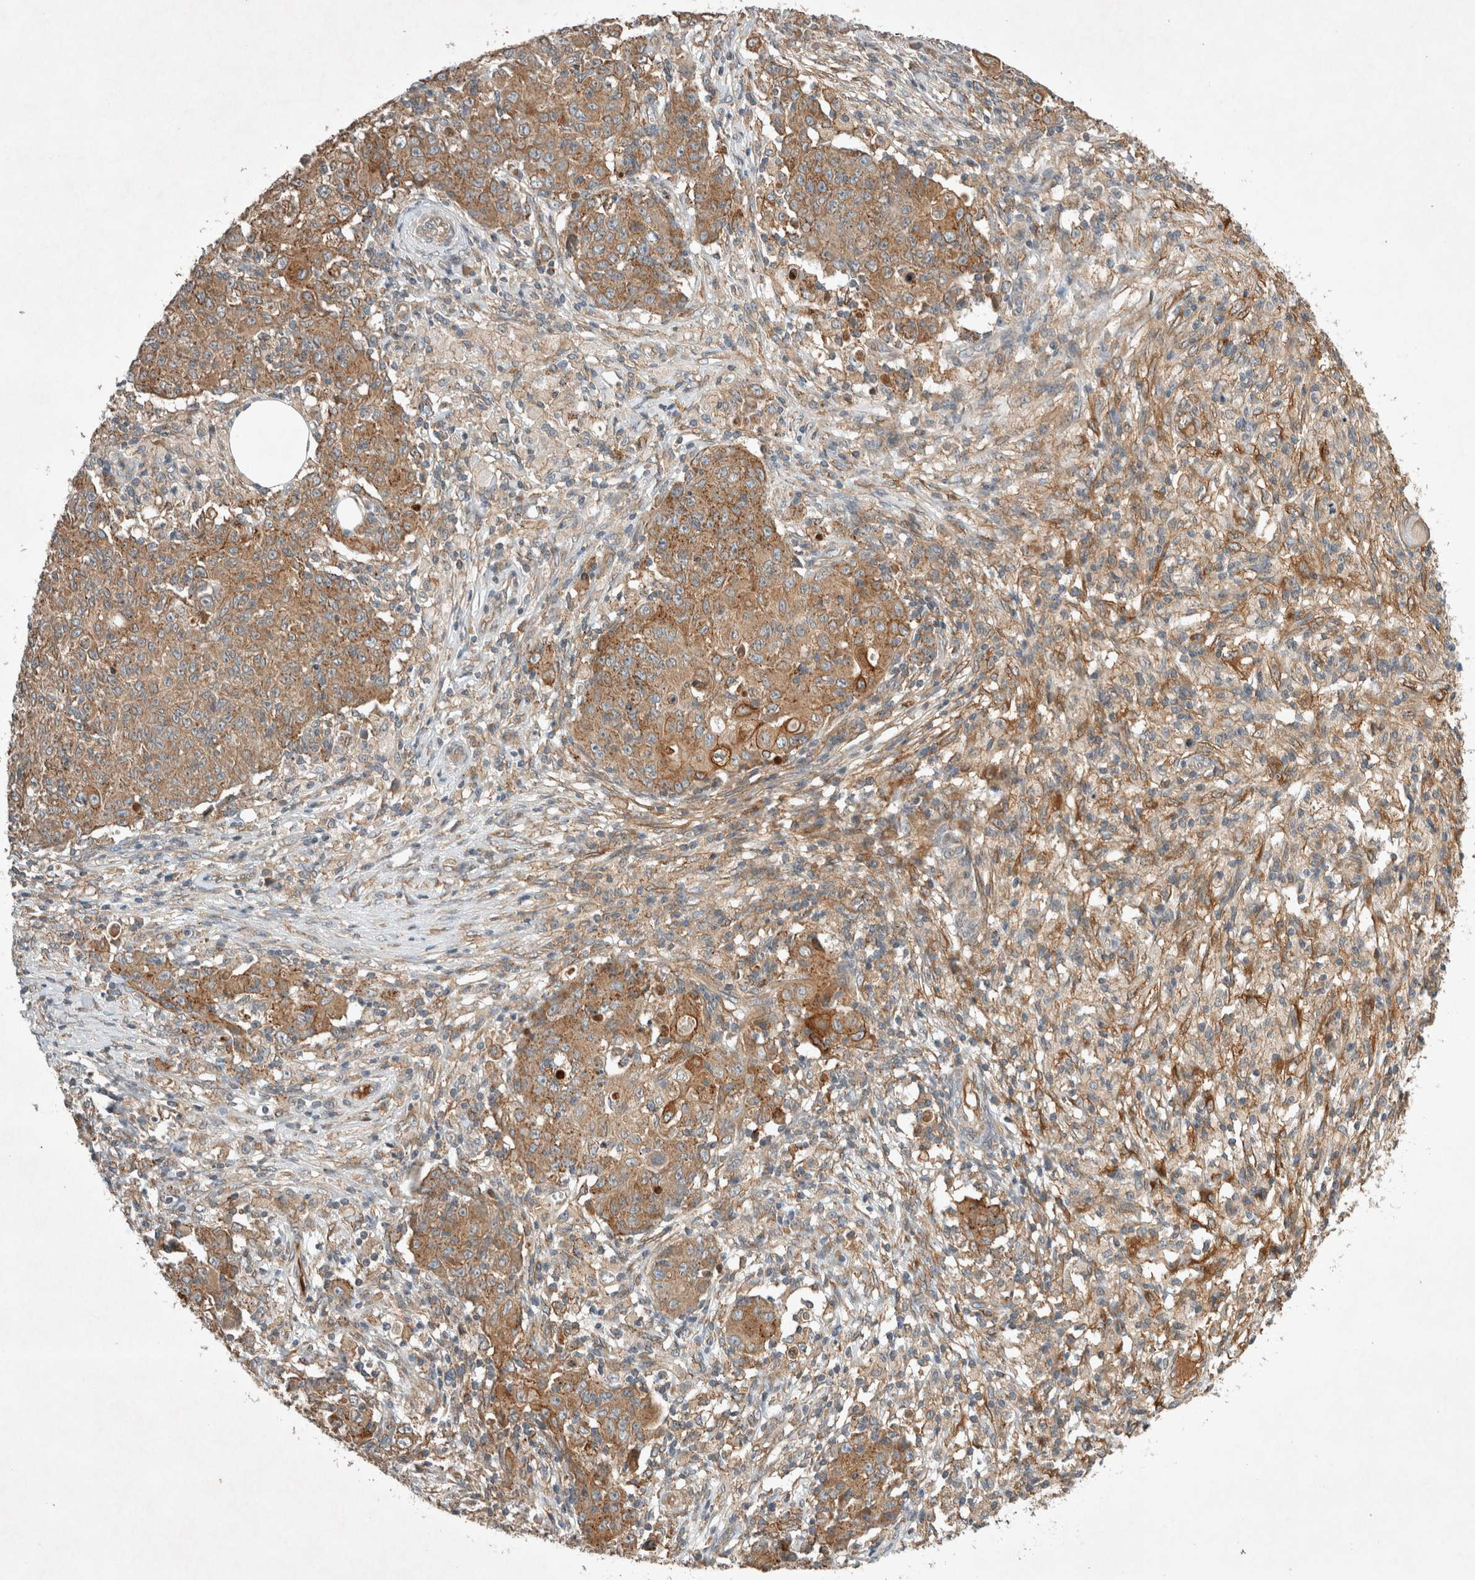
{"staining": {"intensity": "moderate", "quantity": ">75%", "location": "cytoplasmic/membranous"}, "tissue": "ovarian cancer", "cell_type": "Tumor cells", "image_type": "cancer", "snomed": [{"axis": "morphology", "description": "Carcinoma, endometroid"}, {"axis": "topography", "description": "Ovary"}], "caption": "This histopathology image exhibits immunohistochemistry staining of human ovarian endometroid carcinoma, with medium moderate cytoplasmic/membranous staining in about >75% of tumor cells.", "gene": "ARMC9", "patient": {"sex": "female", "age": 42}}